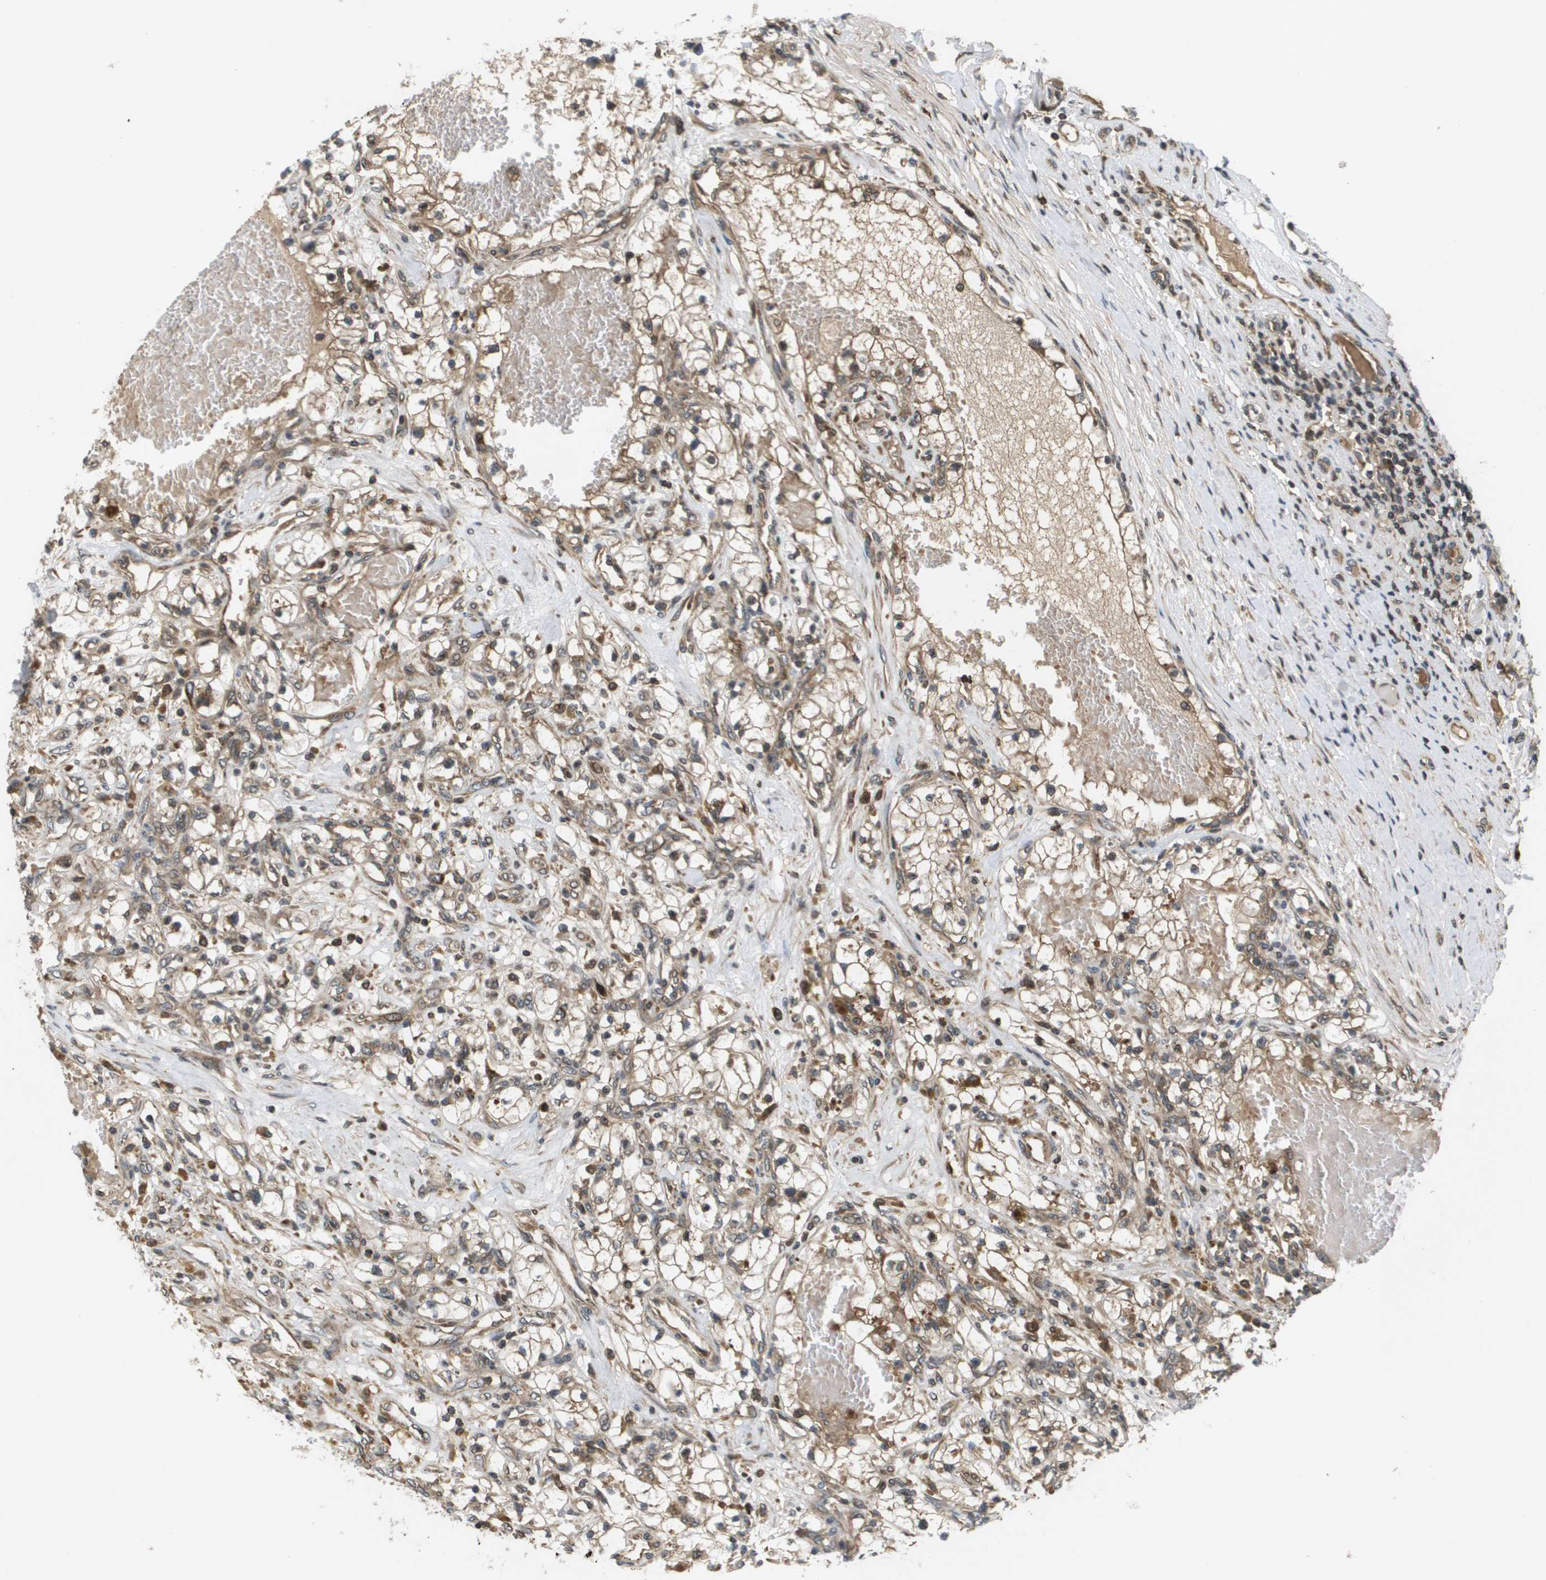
{"staining": {"intensity": "moderate", "quantity": ">75%", "location": "cytoplasmic/membranous"}, "tissue": "renal cancer", "cell_type": "Tumor cells", "image_type": "cancer", "snomed": [{"axis": "morphology", "description": "Adenocarcinoma, NOS"}, {"axis": "topography", "description": "Kidney"}], "caption": "Renal adenocarcinoma was stained to show a protein in brown. There is medium levels of moderate cytoplasmic/membranous staining in about >75% of tumor cells. Nuclei are stained in blue.", "gene": "KIF11", "patient": {"sex": "male", "age": 68}}